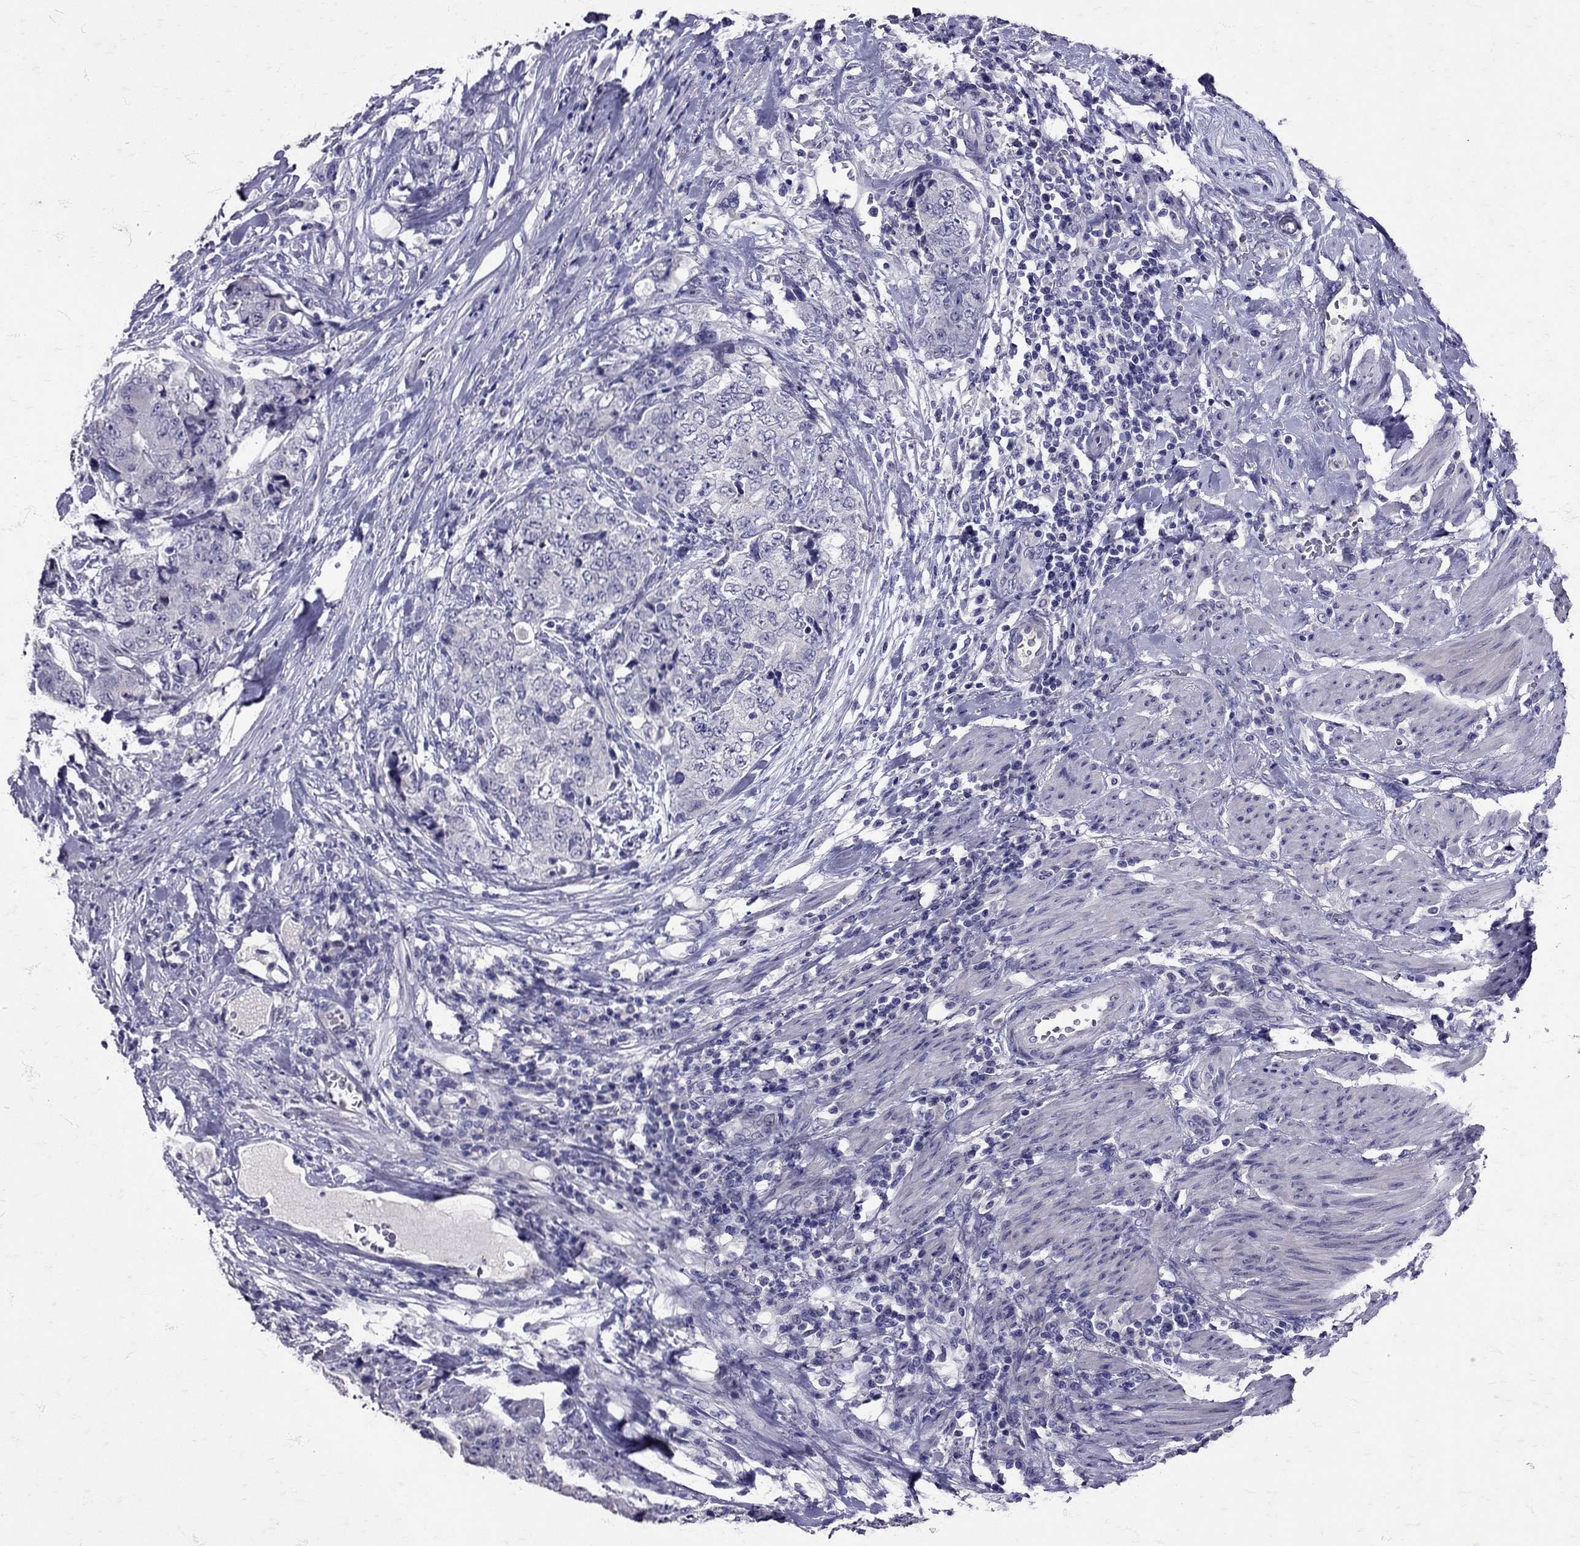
{"staining": {"intensity": "negative", "quantity": "none", "location": "none"}, "tissue": "urothelial cancer", "cell_type": "Tumor cells", "image_type": "cancer", "snomed": [{"axis": "morphology", "description": "Urothelial carcinoma, High grade"}, {"axis": "topography", "description": "Urinary bladder"}], "caption": "Immunohistochemistry (IHC) of human urothelial cancer demonstrates no staining in tumor cells.", "gene": "SST", "patient": {"sex": "female", "age": 78}}